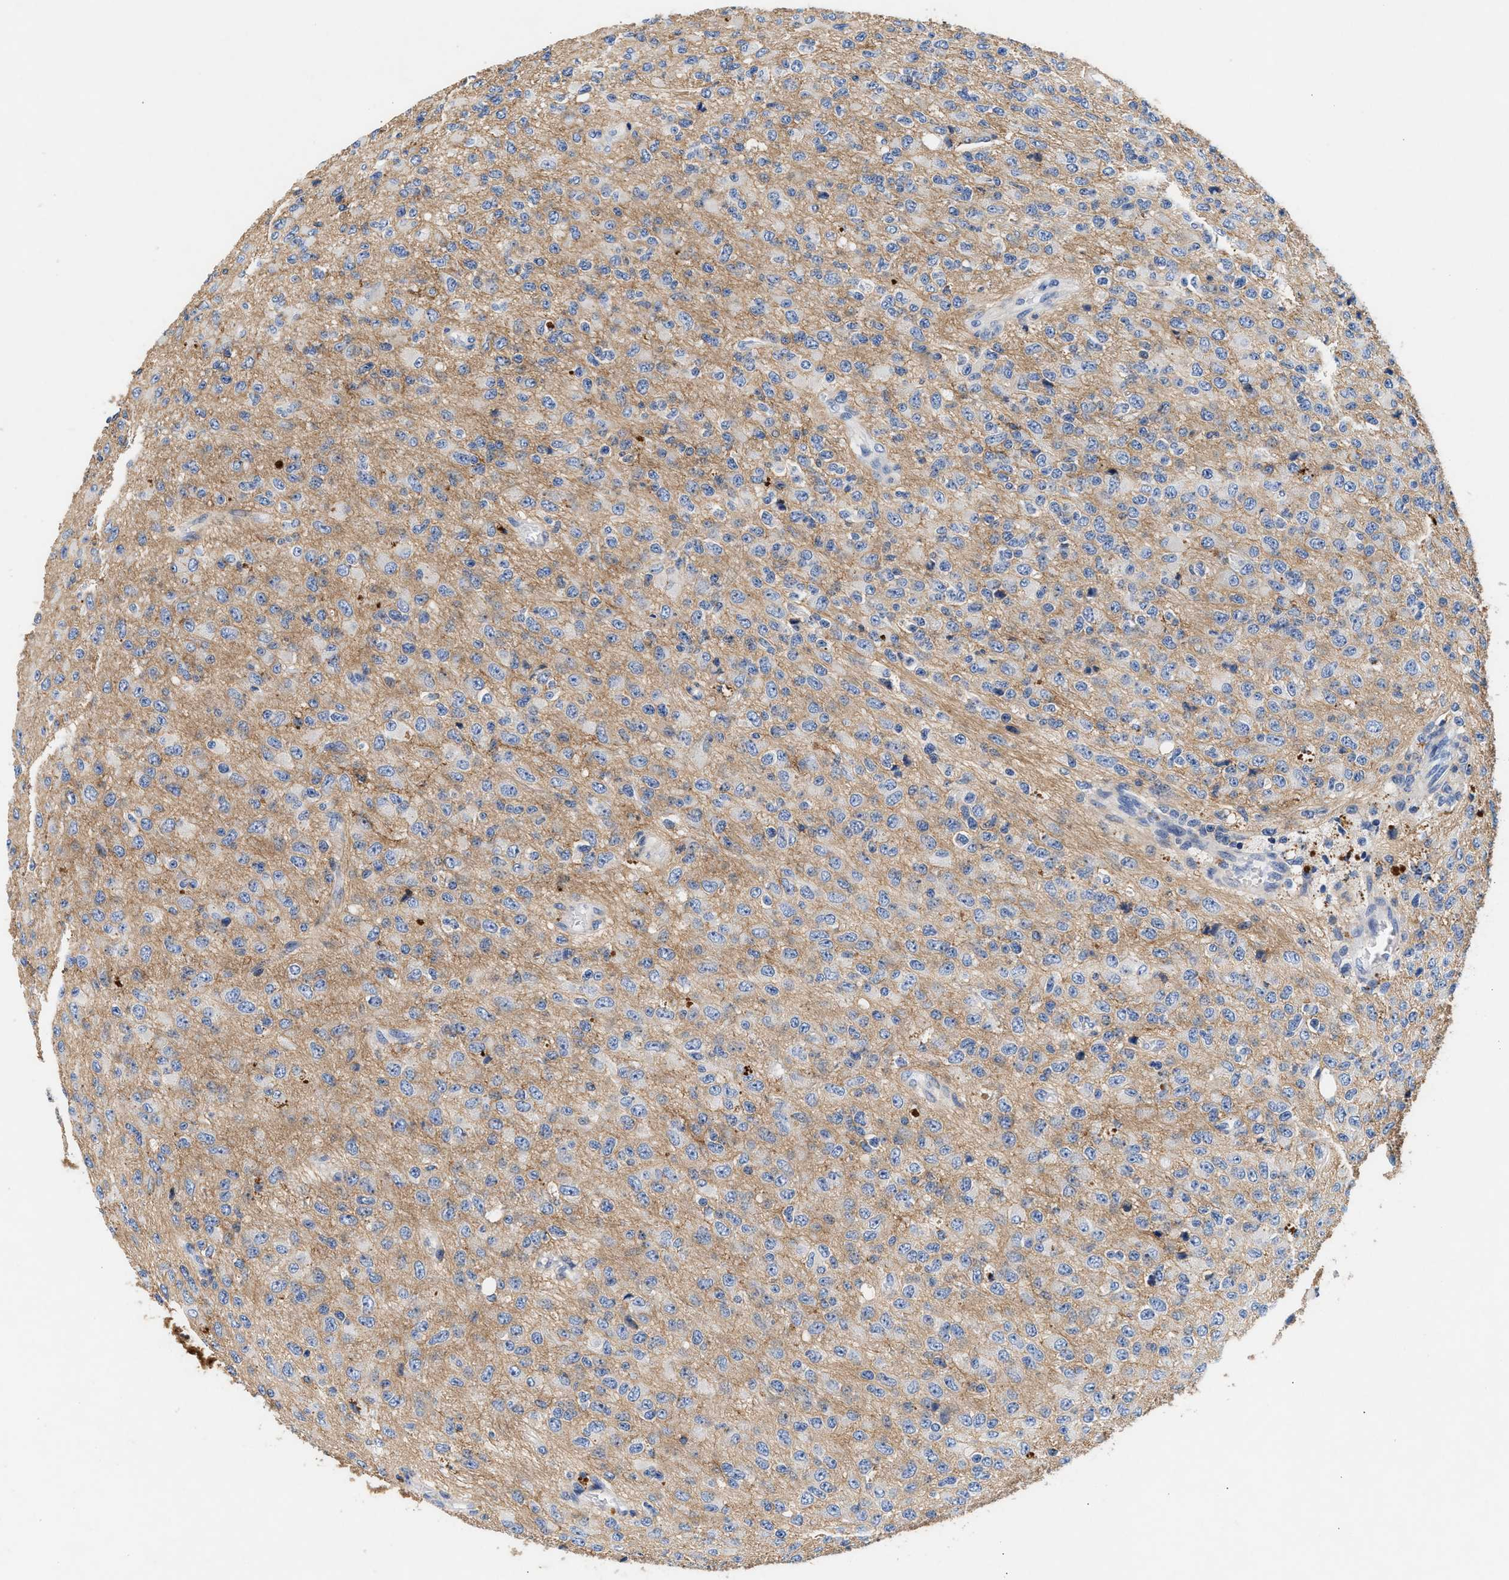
{"staining": {"intensity": "negative", "quantity": "none", "location": "none"}, "tissue": "glioma", "cell_type": "Tumor cells", "image_type": "cancer", "snomed": [{"axis": "morphology", "description": "Glioma, malignant, High grade"}, {"axis": "topography", "description": "pancreas cauda"}], "caption": "Immunohistochemical staining of malignant glioma (high-grade) exhibits no significant staining in tumor cells.", "gene": "GNAI3", "patient": {"sex": "male", "age": 60}}